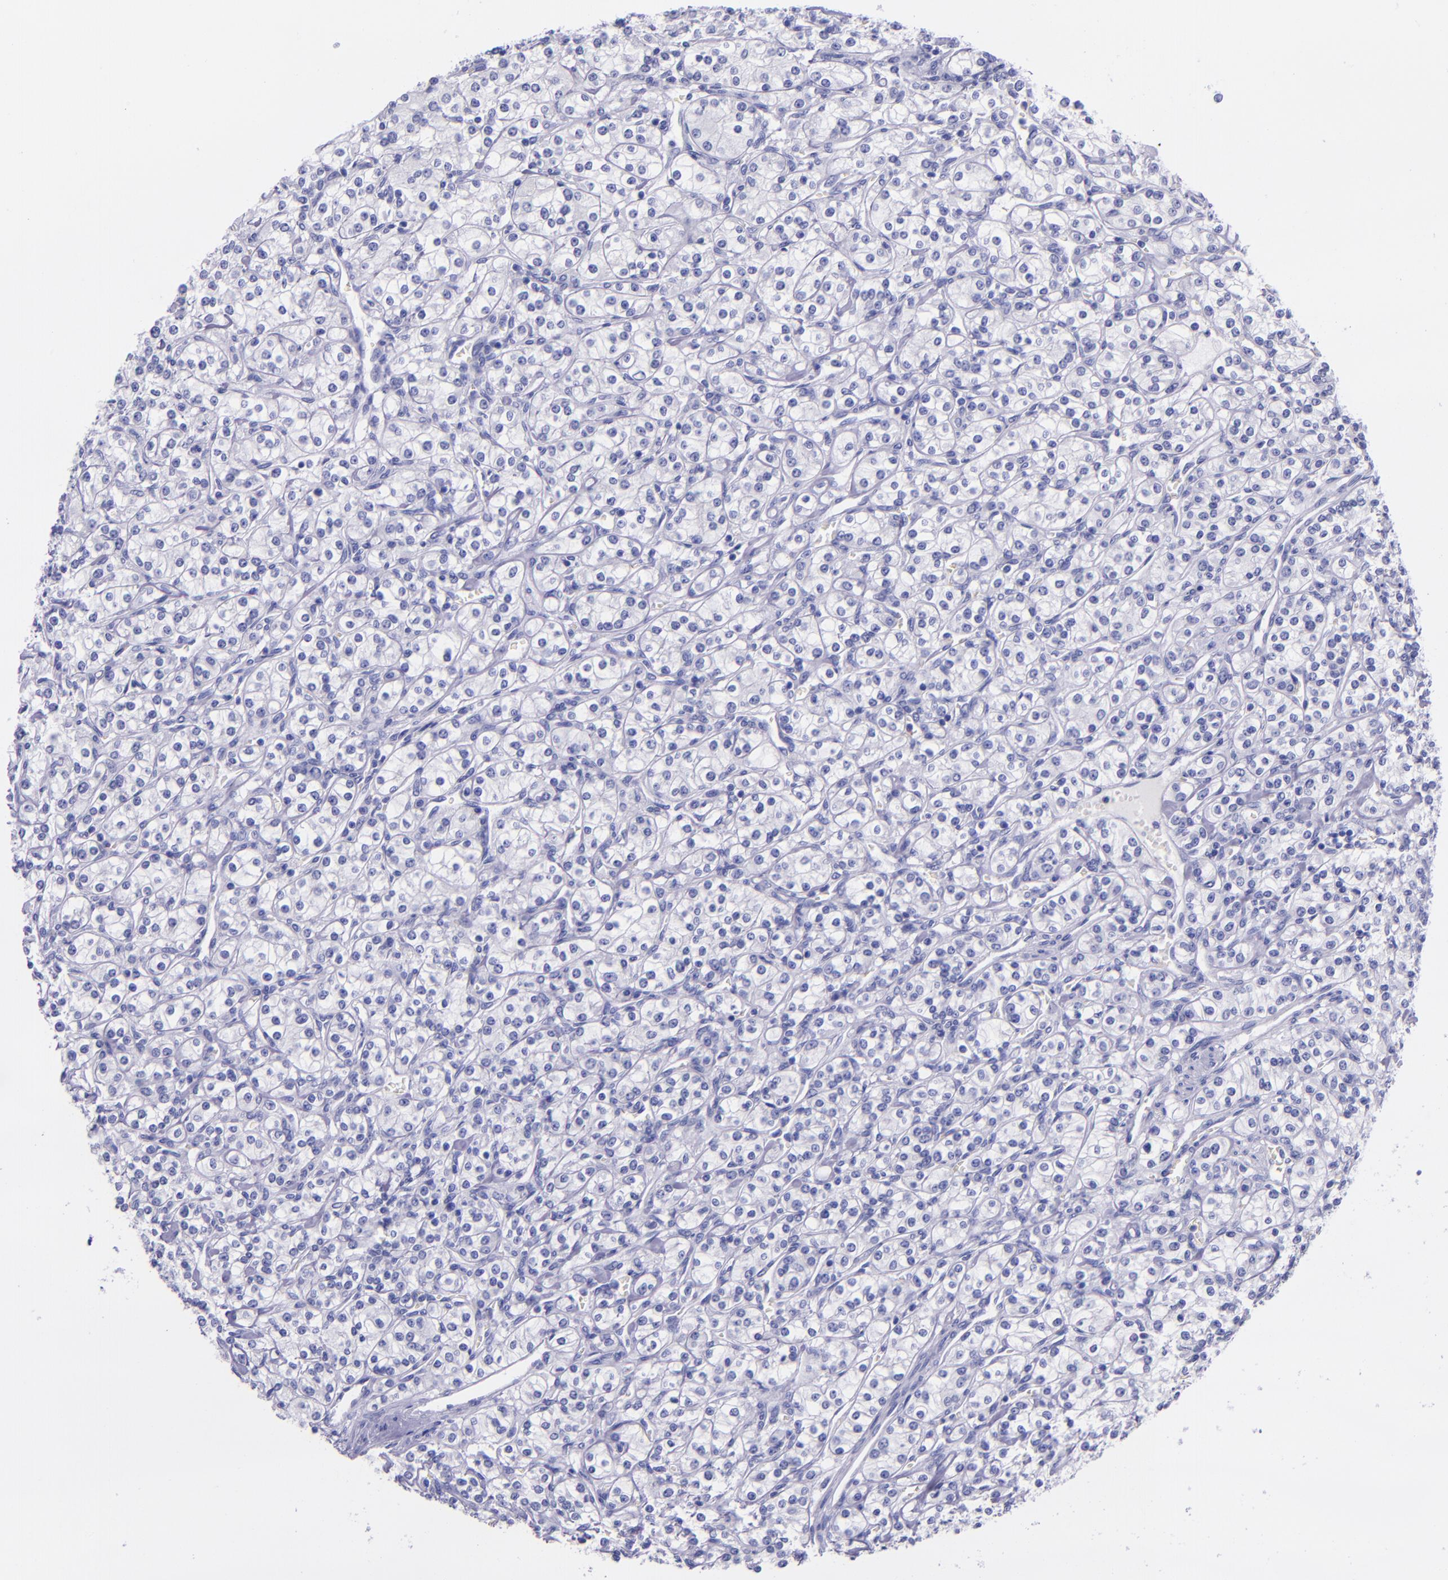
{"staining": {"intensity": "negative", "quantity": "none", "location": "none"}, "tissue": "renal cancer", "cell_type": "Tumor cells", "image_type": "cancer", "snomed": [{"axis": "morphology", "description": "Adenocarcinoma, NOS"}, {"axis": "topography", "description": "Kidney"}], "caption": "An image of renal cancer stained for a protein exhibits no brown staining in tumor cells.", "gene": "SLPI", "patient": {"sex": "male", "age": 77}}